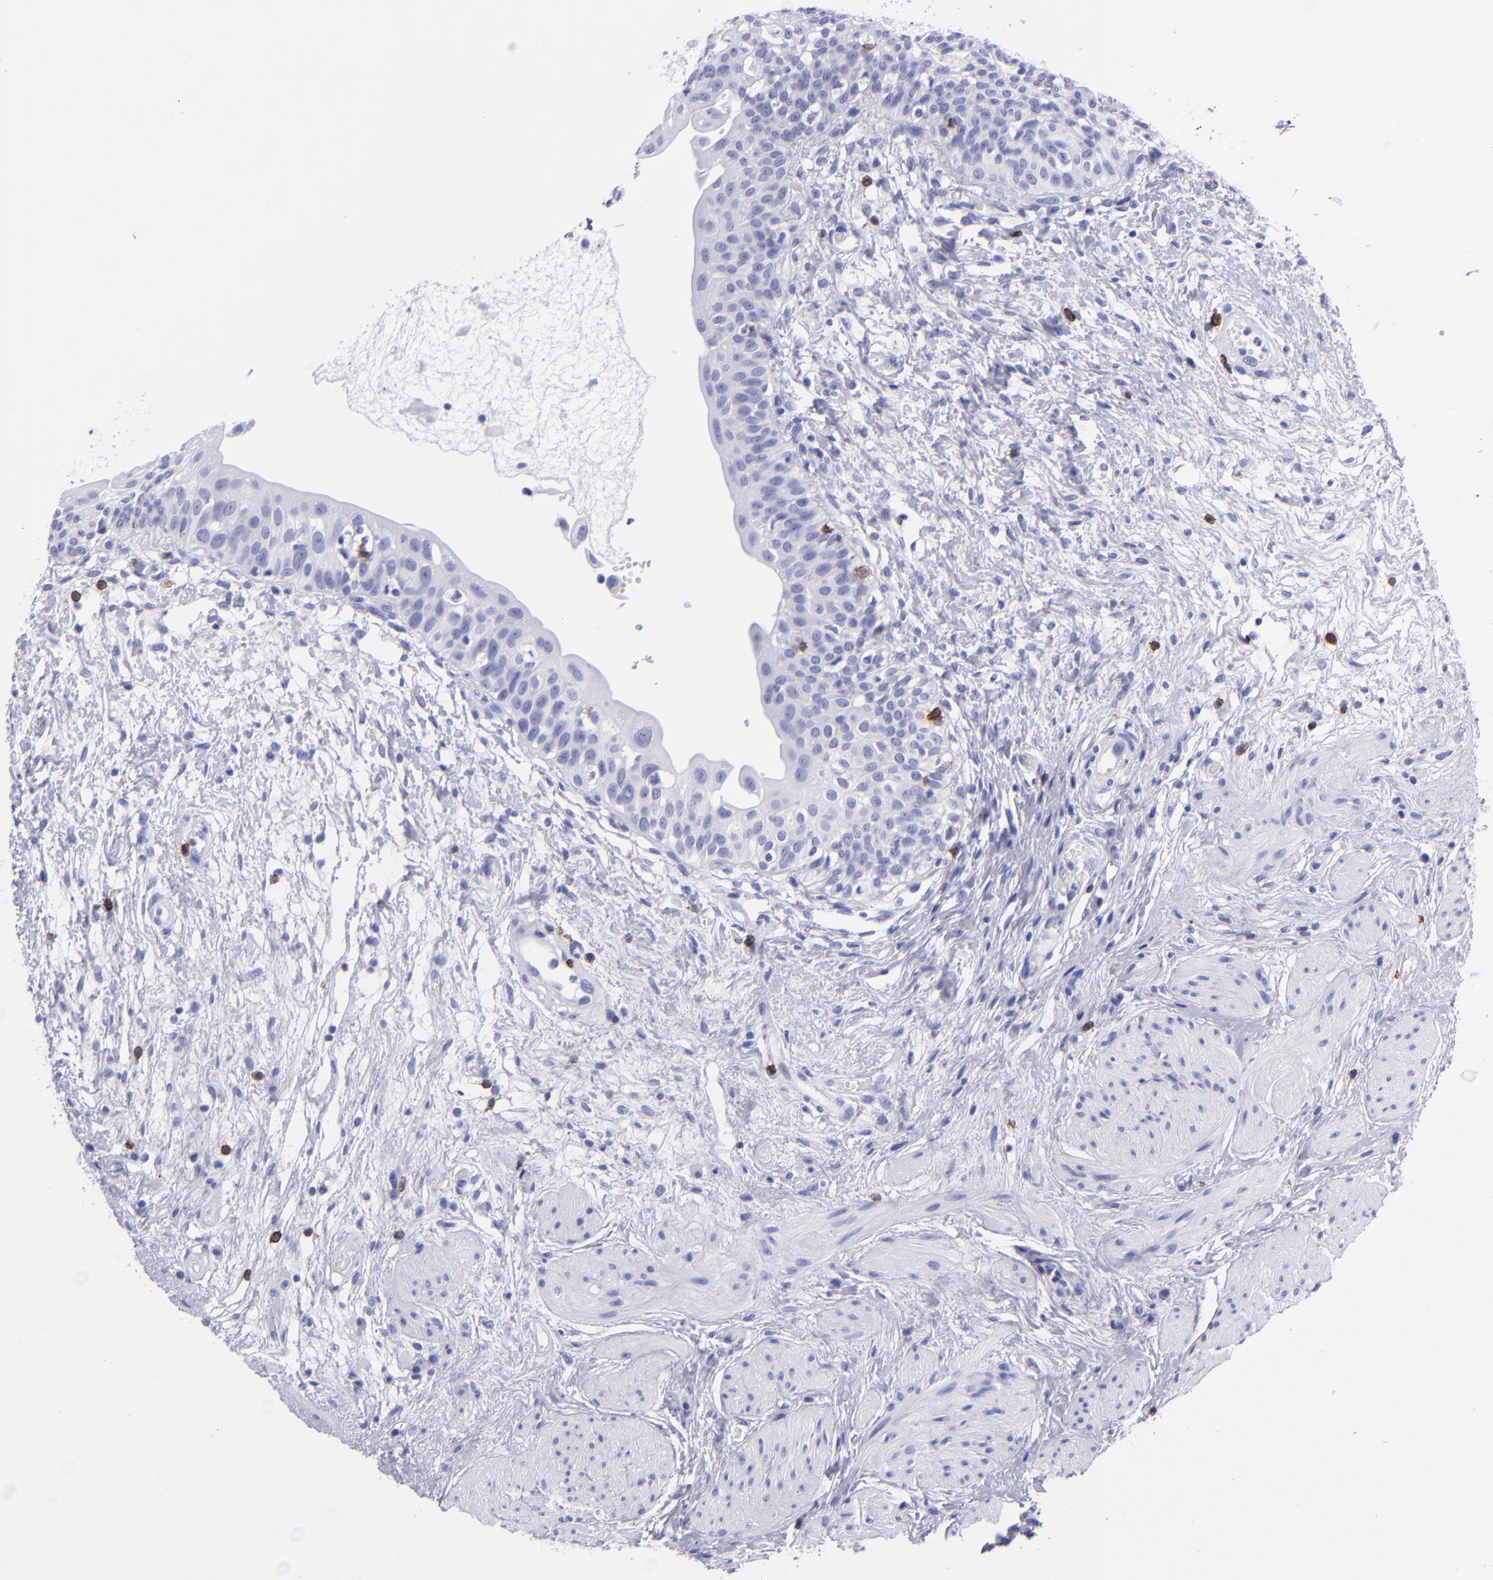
{"staining": {"intensity": "negative", "quantity": "none", "location": "none"}, "tissue": "urinary bladder", "cell_type": "Urothelial cells", "image_type": "normal", "snomed": [{"axis": "morphology", "description": "Normal tissue, NOS"}, {"axis": "topography", "description": "Urinary bladder"}], "caption": "Immunohistochemistry (IHC) of unremarkable urinary bladder exhibits no expression in urothelial cells.", "gene": "CD6", "patient": {"sex": "female", "age": 55}}